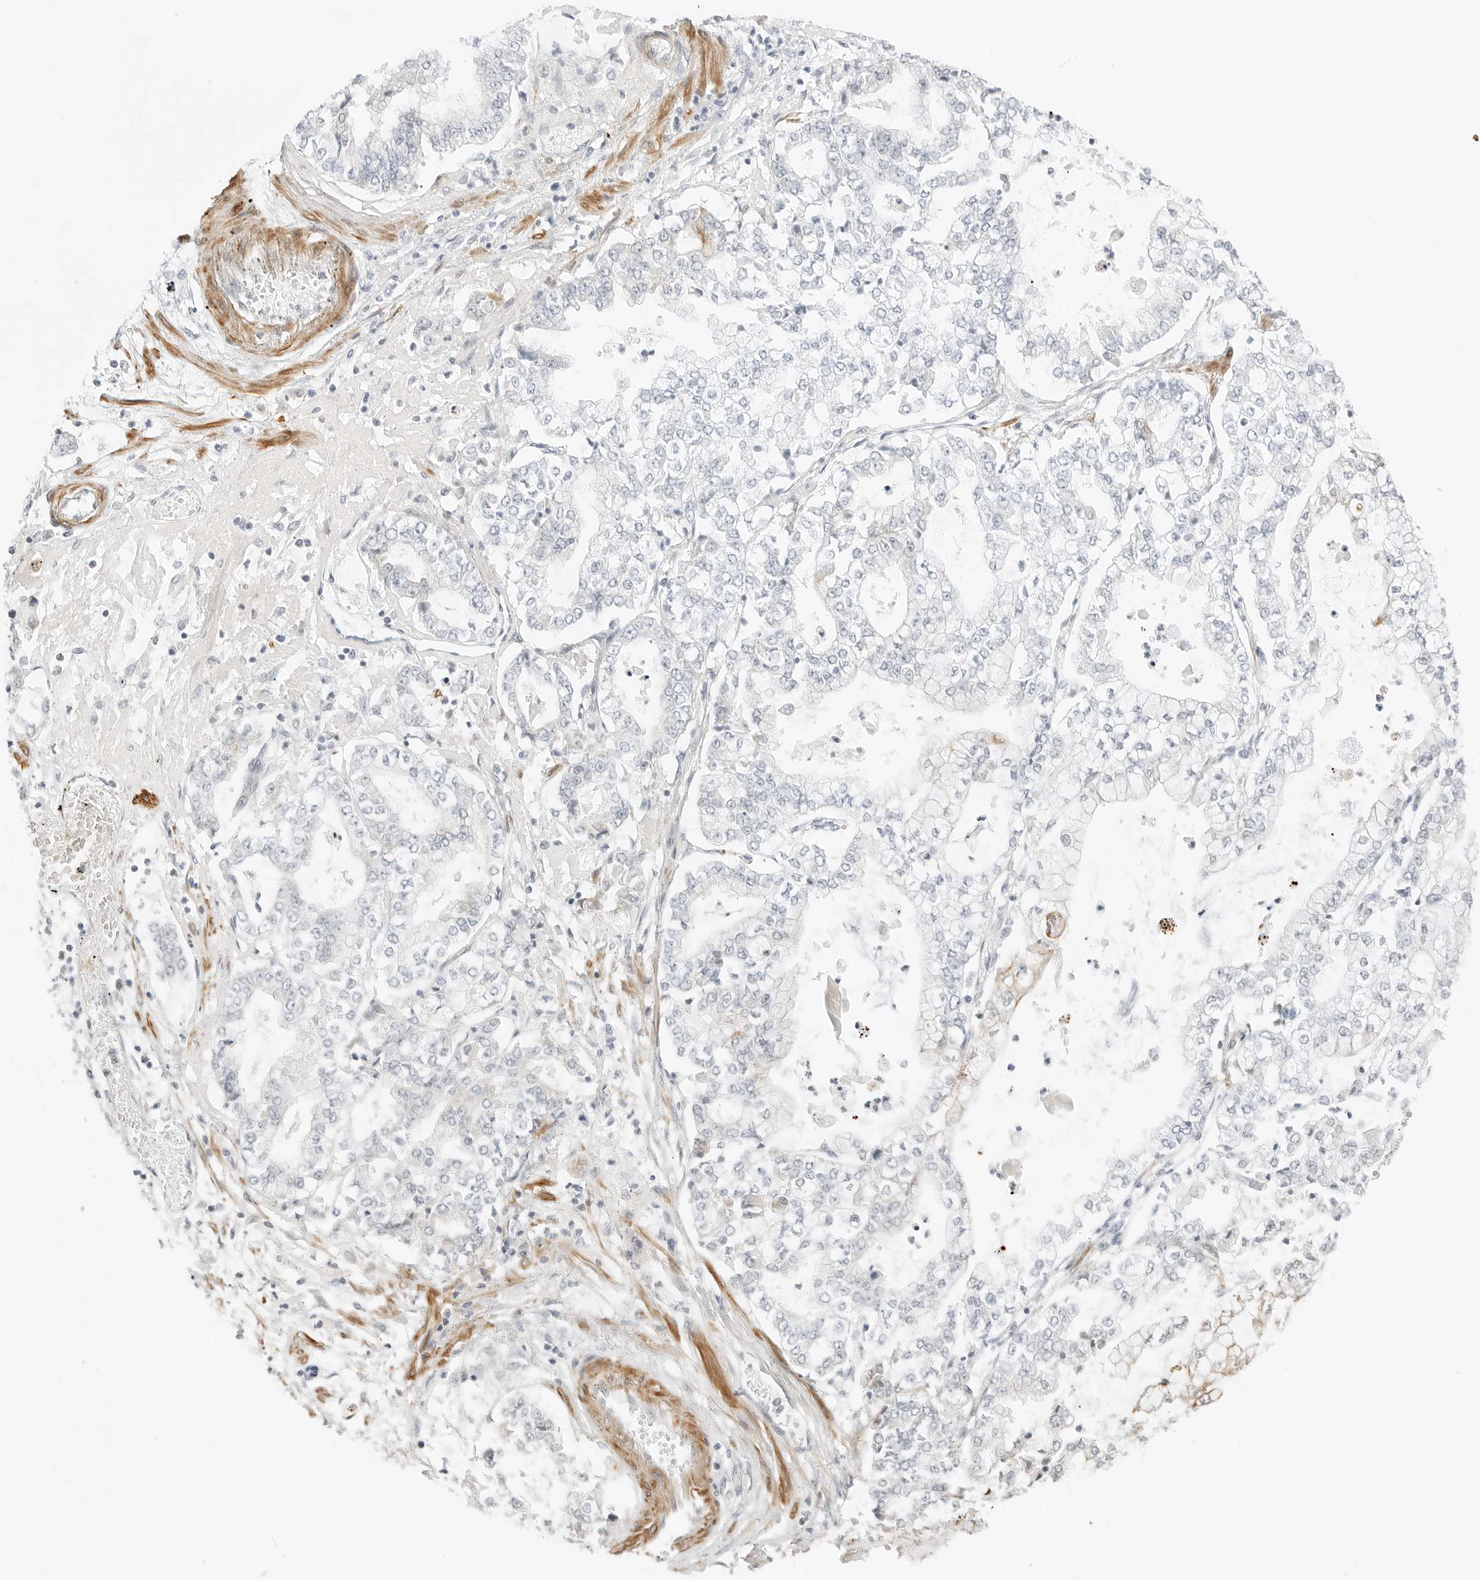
{"staining": {"intensity": "negative", "quantity": "none", "location": "none"}, "tissue": "stomach cancer", "cell_type": "Tumor cells", "image_type": "cancer", "snomed": [{"axis": "morphology", "description": "Adenocarcinoma, NOS"}, {"axis": "topography", "description": "Stomach"}], "caption": "DAB immunohistochemical staining of human stomach cancer (adenocarcinoma) shows no significant staining in tumor cells.", "gene": "IQCC", "patient": {"sex": "male", "age": 76}}